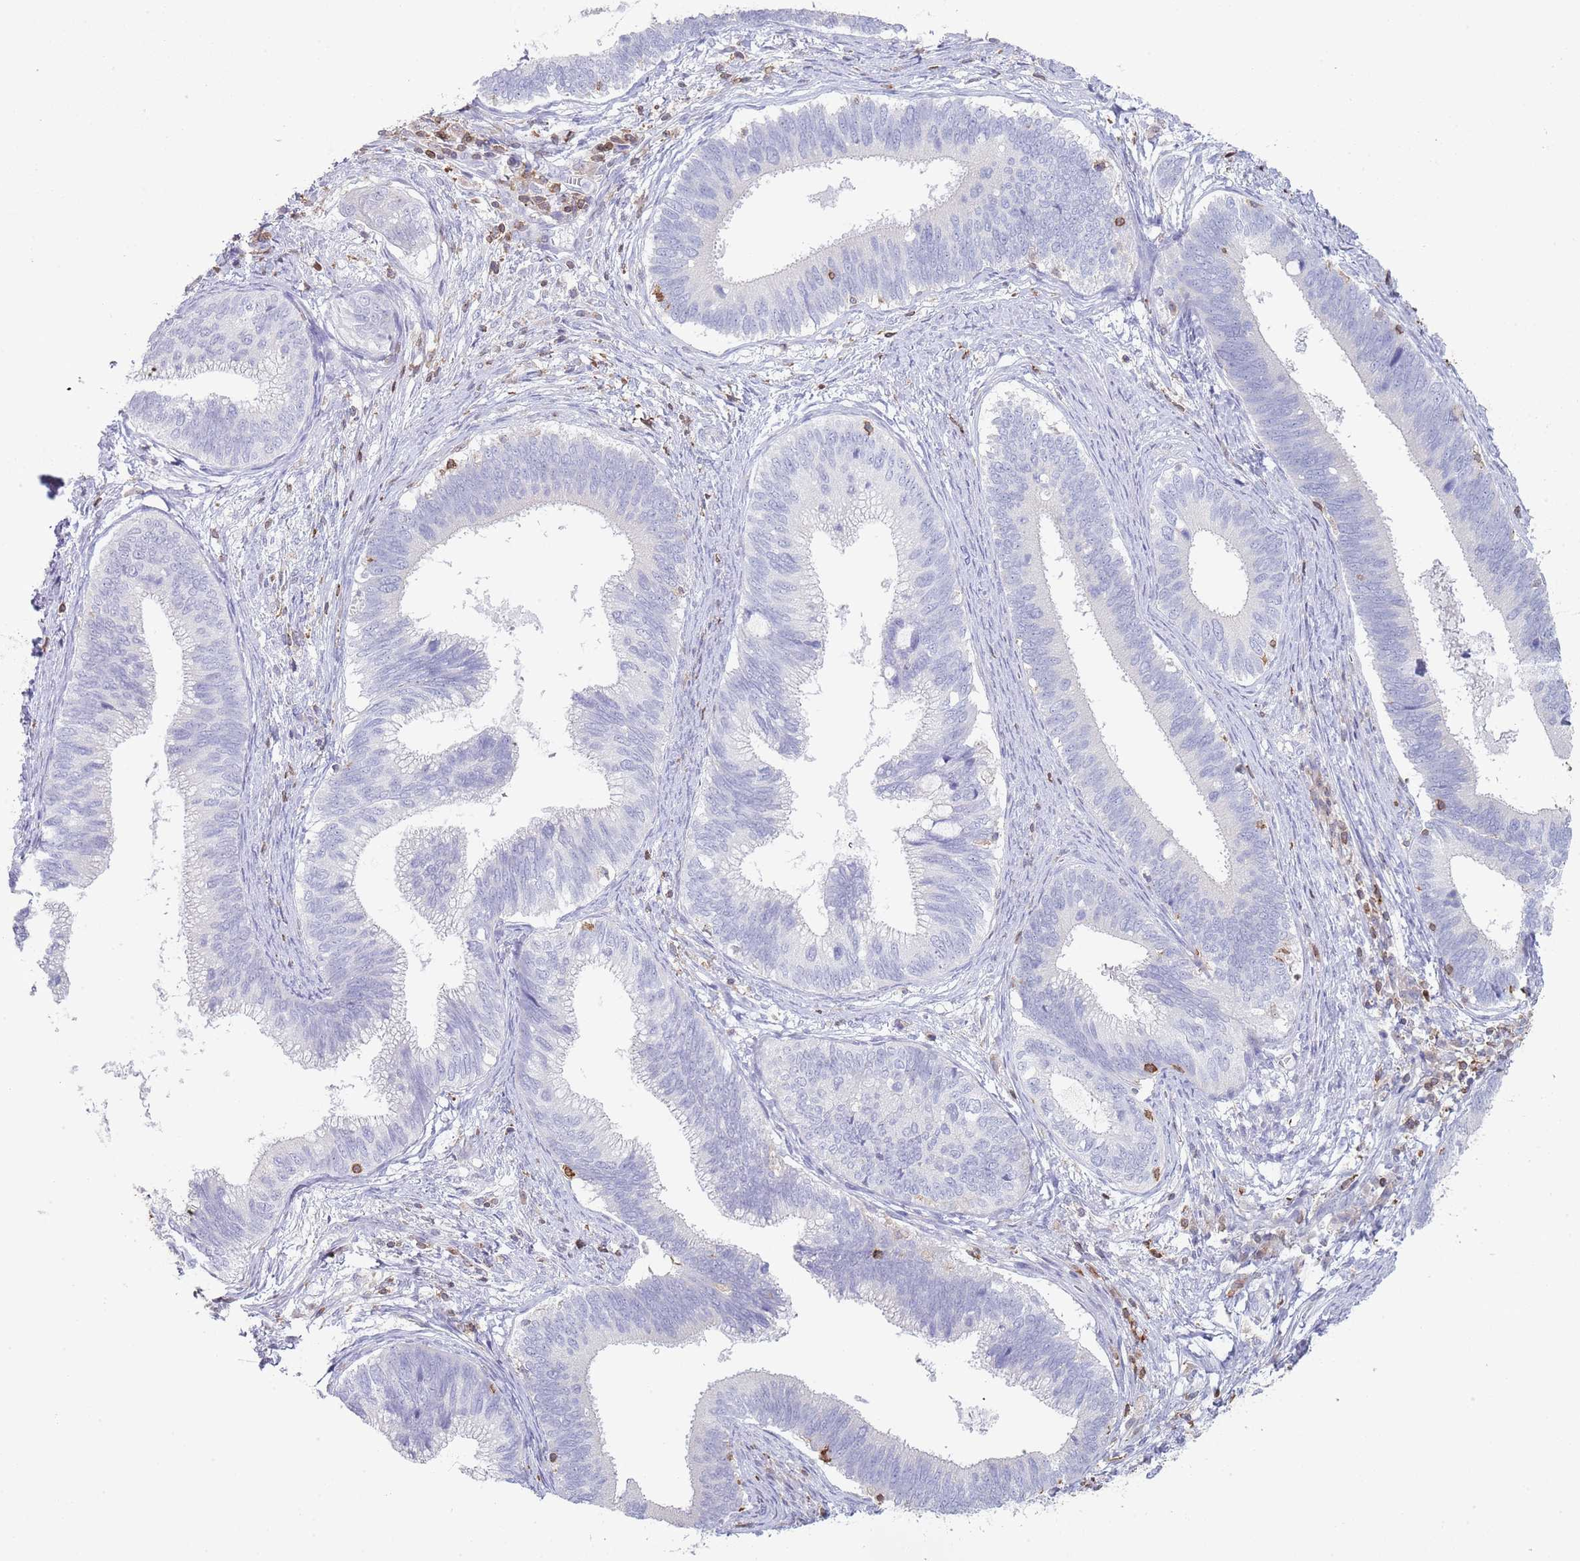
{"staining": {"intensity": "negative", "quantity": "none", "location": "none"}, "tissue": "cervical cancer", "cell_type": "Tumor cells", "image_type": "cancer", "snomed": [{"axis": "morphology", "description": "Adenocarcinoma, NOS"}, {"axis": "topography", "description": "Cervix"}], "caption": "A micrograph of cervical adenocarcinoma stained for a protein displays no brown staining in tumor cells. Nuclei are stained in blue.", "gene": "LPXN", "patient": {"sex": "female", "age": 42}}